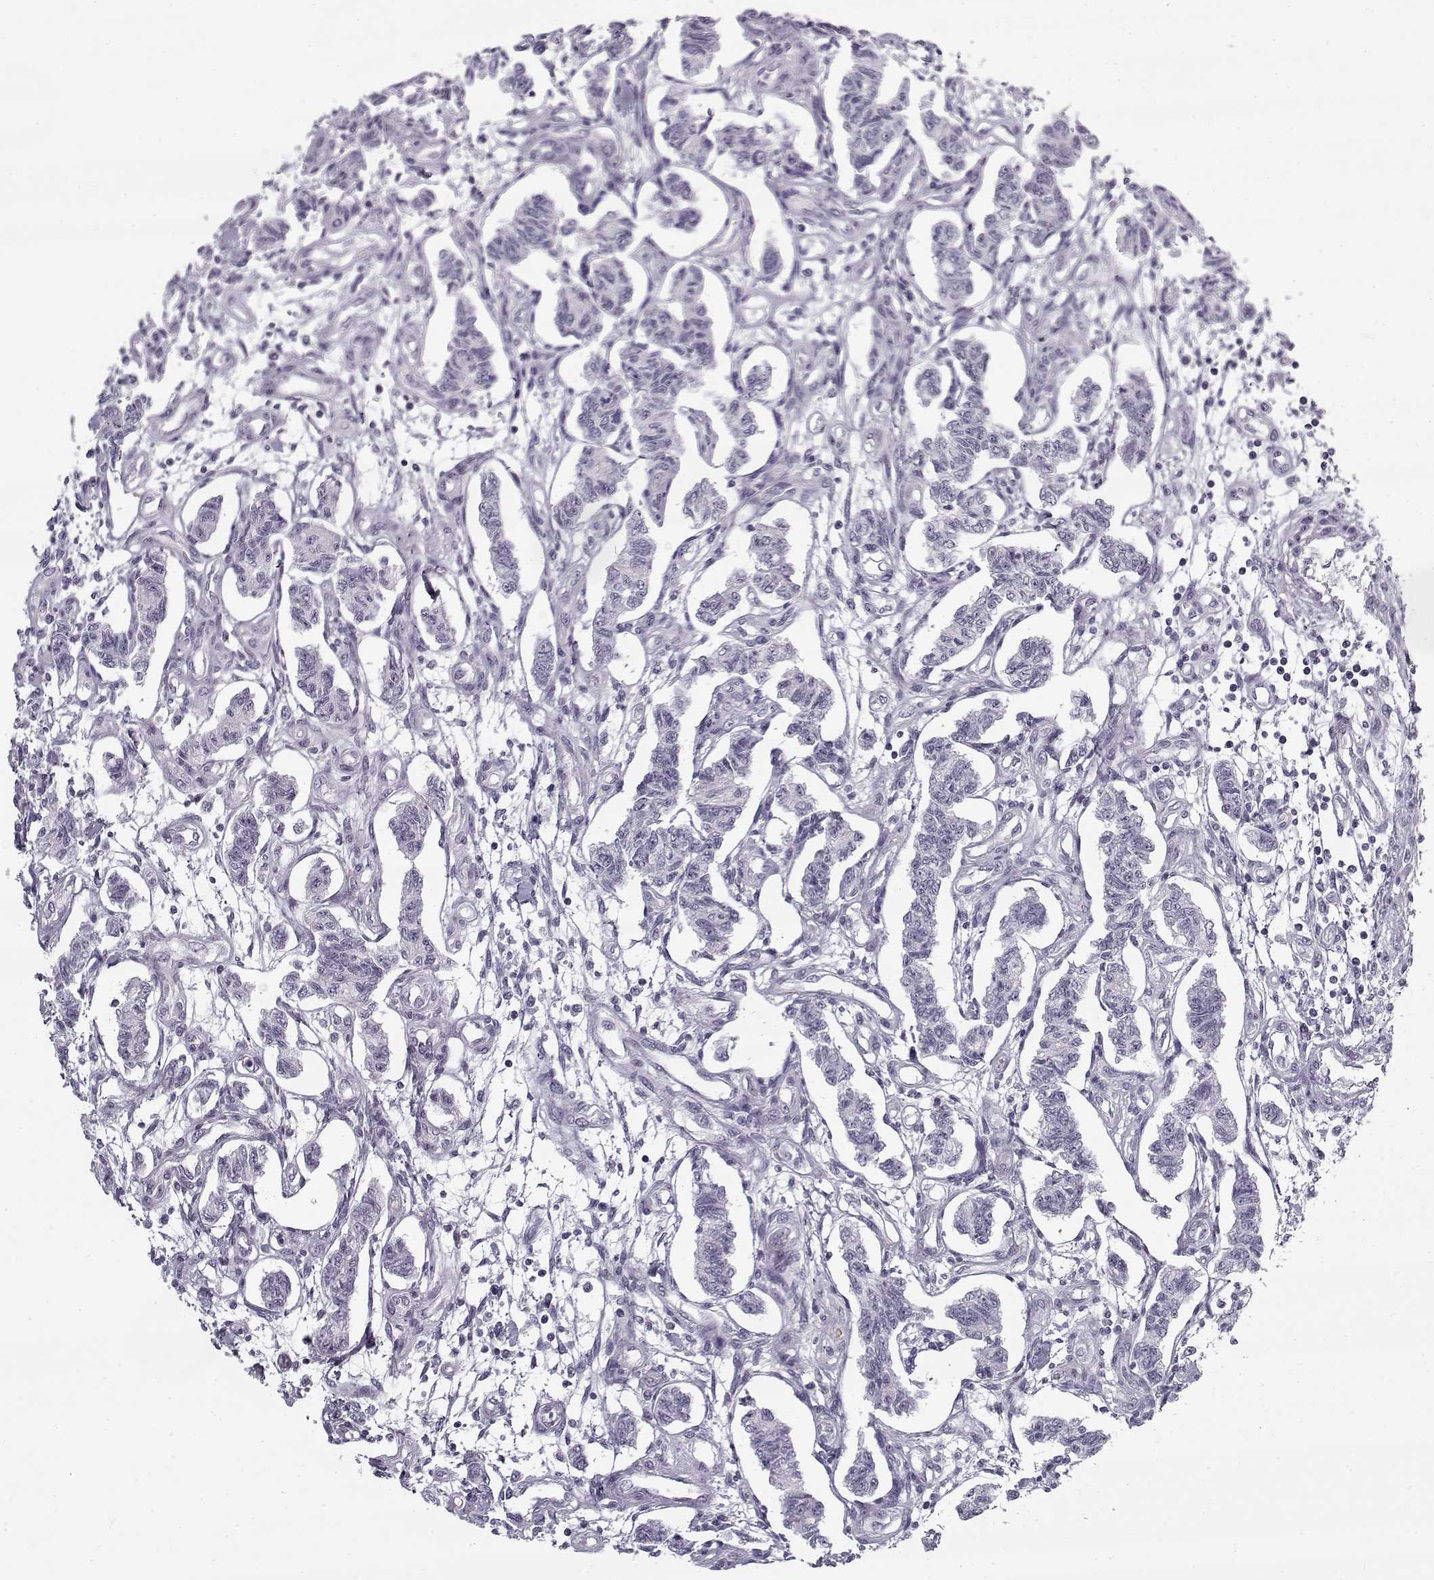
{"staining": {"intensity": "negative", "quantity": "none", "location": "none"}, "tissue": "carcinoid", "cell_type": "Tumor cells", "image_type": "cancer", "snomed": [{"axis": "morphology", "description": "Carcinoid, malignant, NOS"}, {"axis": "topography", "description": "Kidney"}], "caption": "Tumor cells show no significant expression in carcinoid.", "gene": "SNCA", "patient": {"sex": "female", "age": 41}}